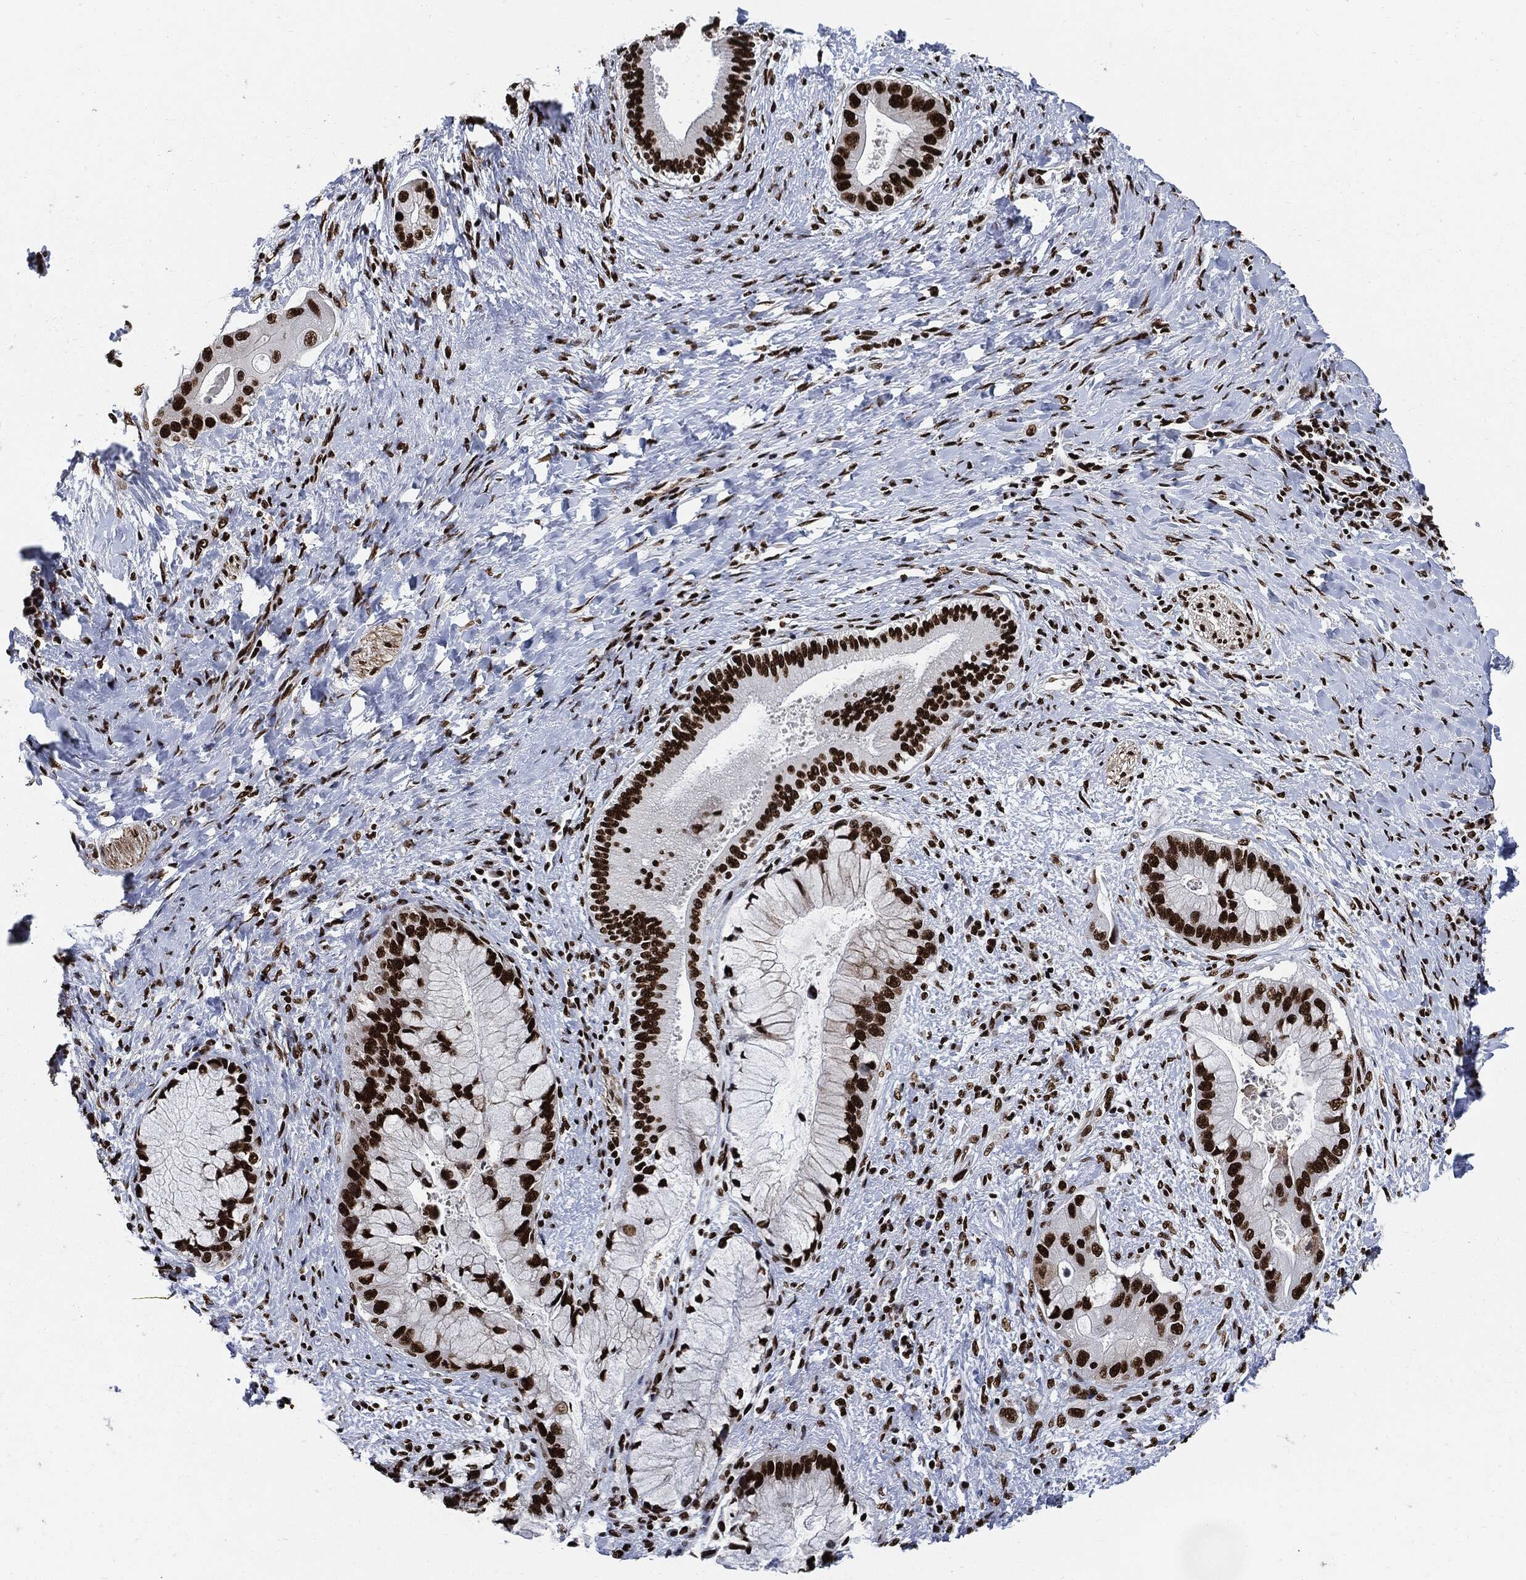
{"staining": {"intensity": "strong", "quantity": ">75%", "location": "nuclear"}, "tissue": "liver cancer", "cell_type": "Tumor cells", "image_type": "cancer", "snomed": [{"axis": "morphology", "description": "Normal tissue, NOS"}, {"axis": "morphology", "description": "Cholangiocarcinoma"}, {"axis": "topography", "description": "Liver"}, {"axis": "topography", "description": "Peripheral nerve tissue"}], "caption": "A photomicrograph showing strong nuclear expression in about >75% of tumor cells in liver cancer (cholangiocarcinoma), as visualized by brown immunohistochemical staining.", "gene": "RECQL", "patient": {"sex": "male", "age": 50}}